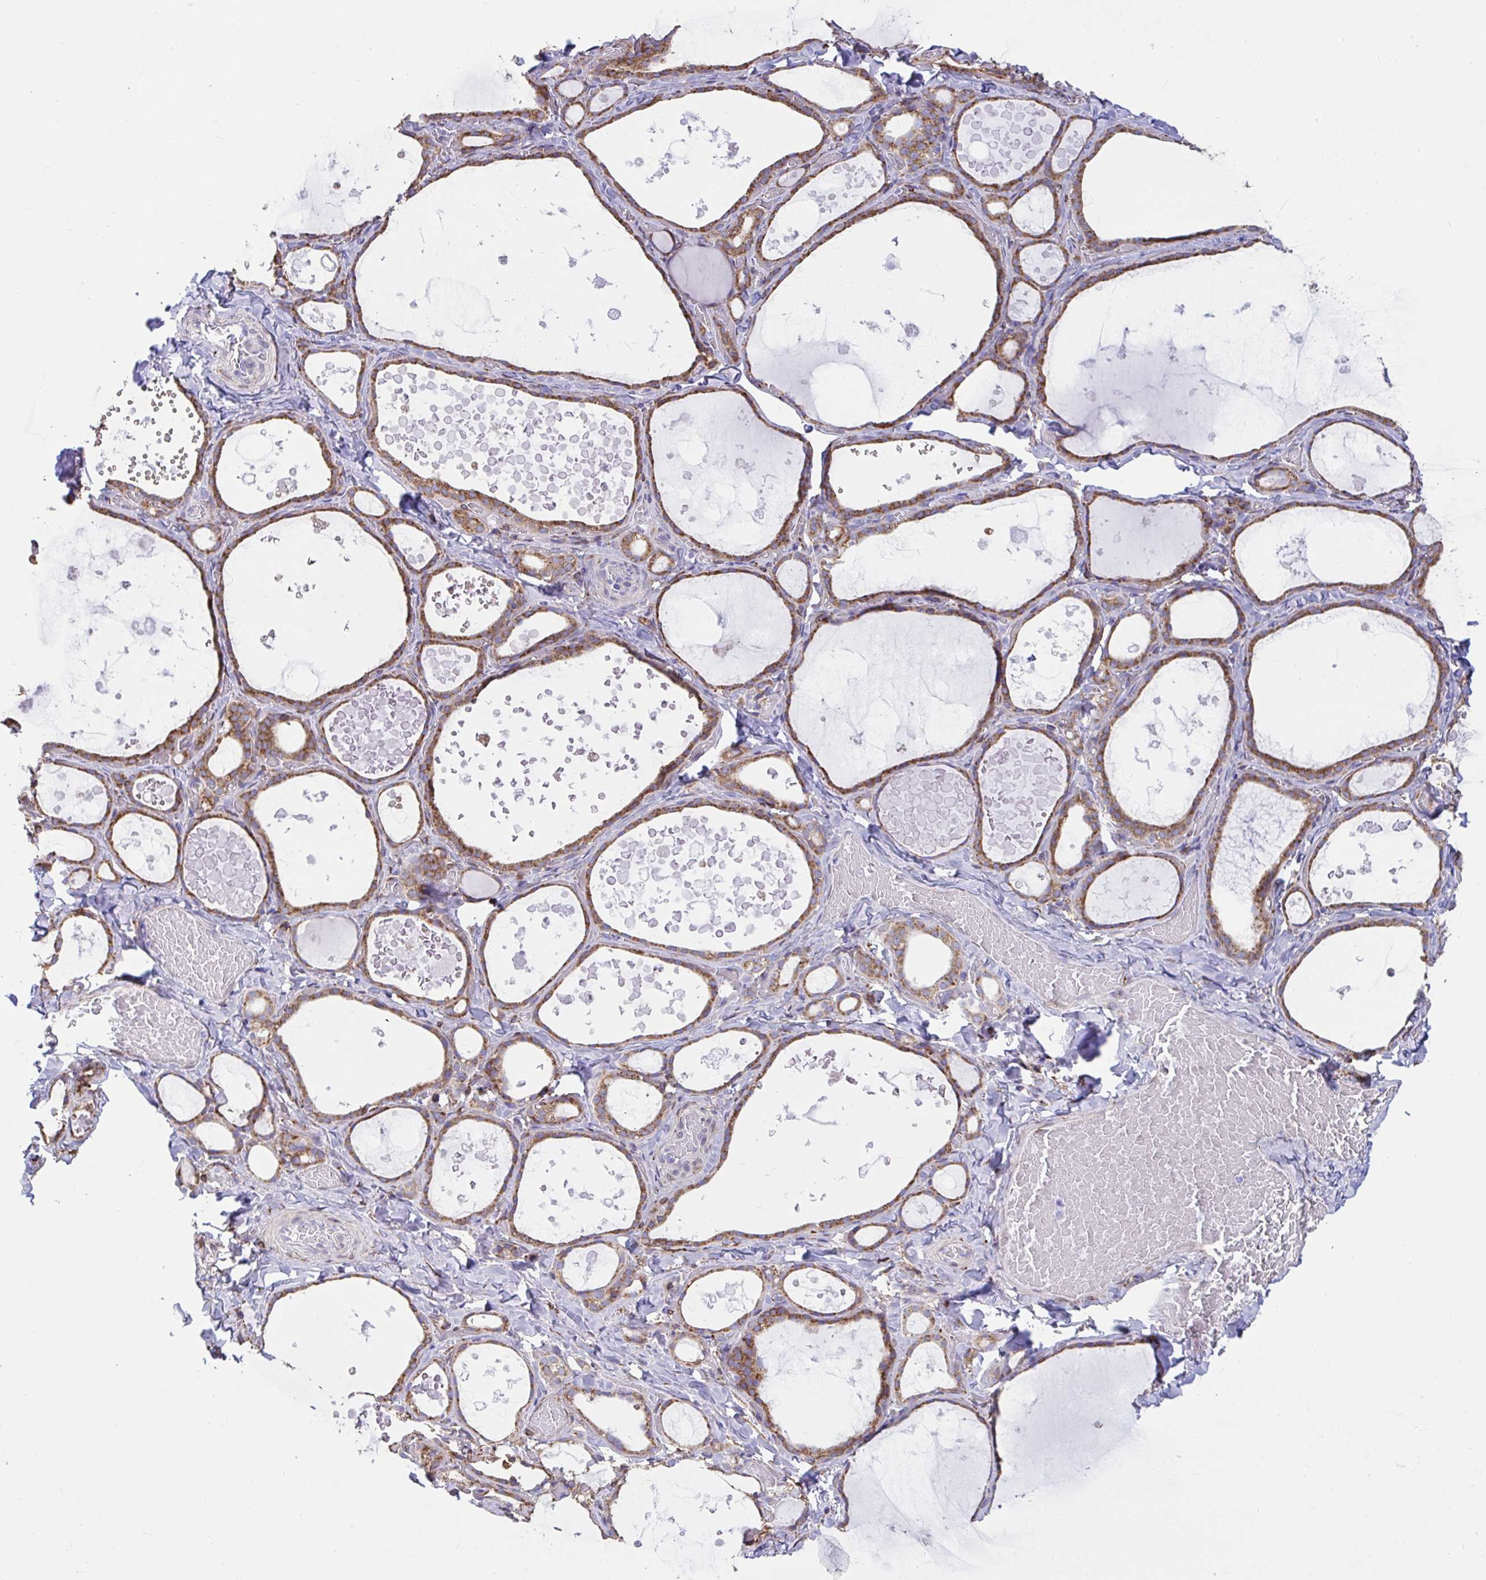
{"staining": {"intensity": "moderate", "quantity": ">75%", "location": "cytoplasmic/membranous"}, "tissue": "thyroid gland", "cell_type": "Glandular cells", "image_type": "normal", "snomed": [{"axis": "morphology", "description": "Normal tissue, NOS"}, {"axis": "topography", "description": "Thyroid gland"}], "caption": "Immunohistochemistry histopathology image of normal thyroid gland stained for a protein (brown), which shows medium levels of moderate cytoplasmic/membranous positivity in approximately >75% of glandular cells.", "gene": "ASPH", "patient": {"sex": "female", "age": 56}}